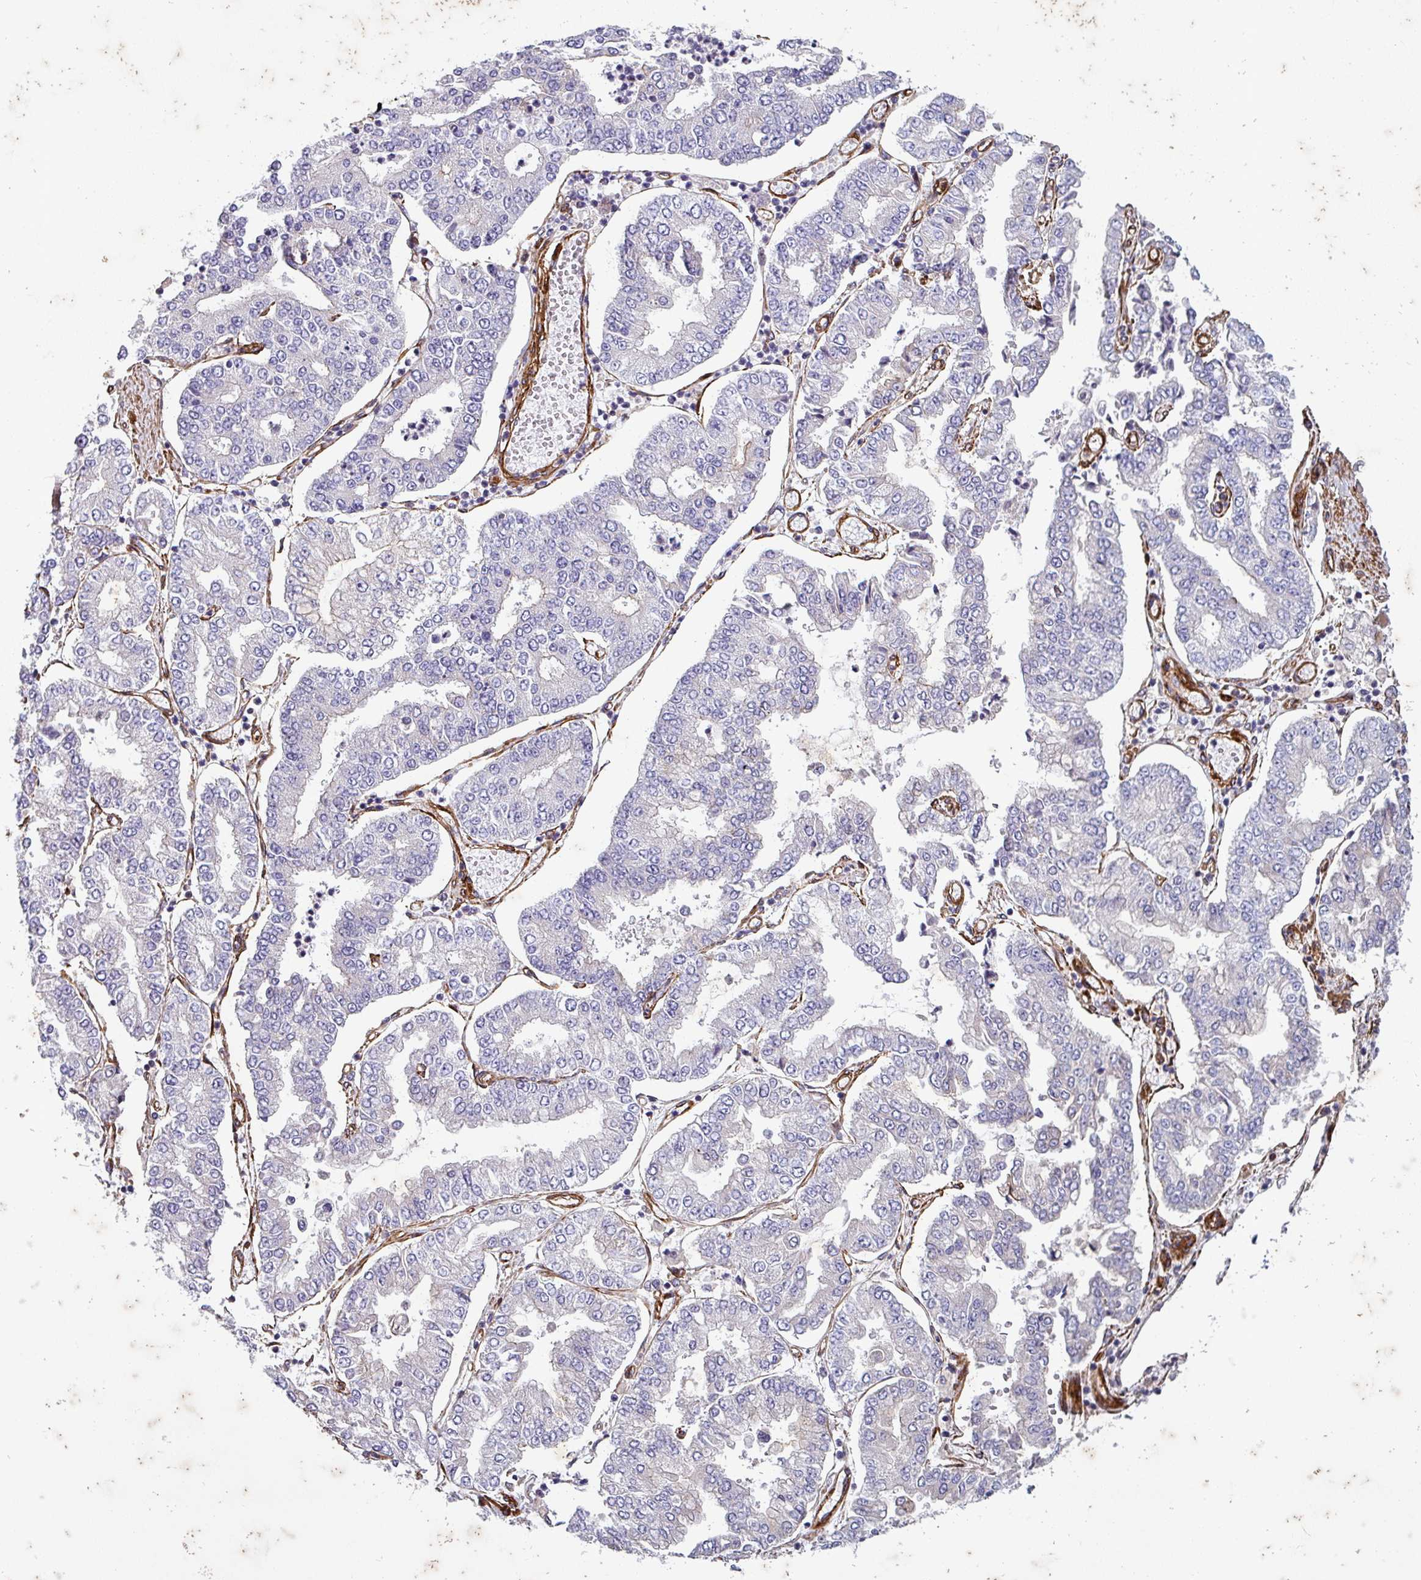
{"staining": {"intensity": "negative", "quantity": "none", "location": "none"}, "tissue": "stomach cancer", "cell_type": "Tumor cells", "image_type": "cancer", "snomed": [{"axis": "morphology", "description": "Adenocarcinoma, NOS"}, {"axis": "topography", "description": "Stomach"}], "caption": "Image shows no protein expression in tumor cells of stomach cancer (adenocarcinoma) tissue. (IHC, brightfield microscopy, high magnification).", "gene": "ATP2C2", "patient": {"sex": "male", "age": 76}}